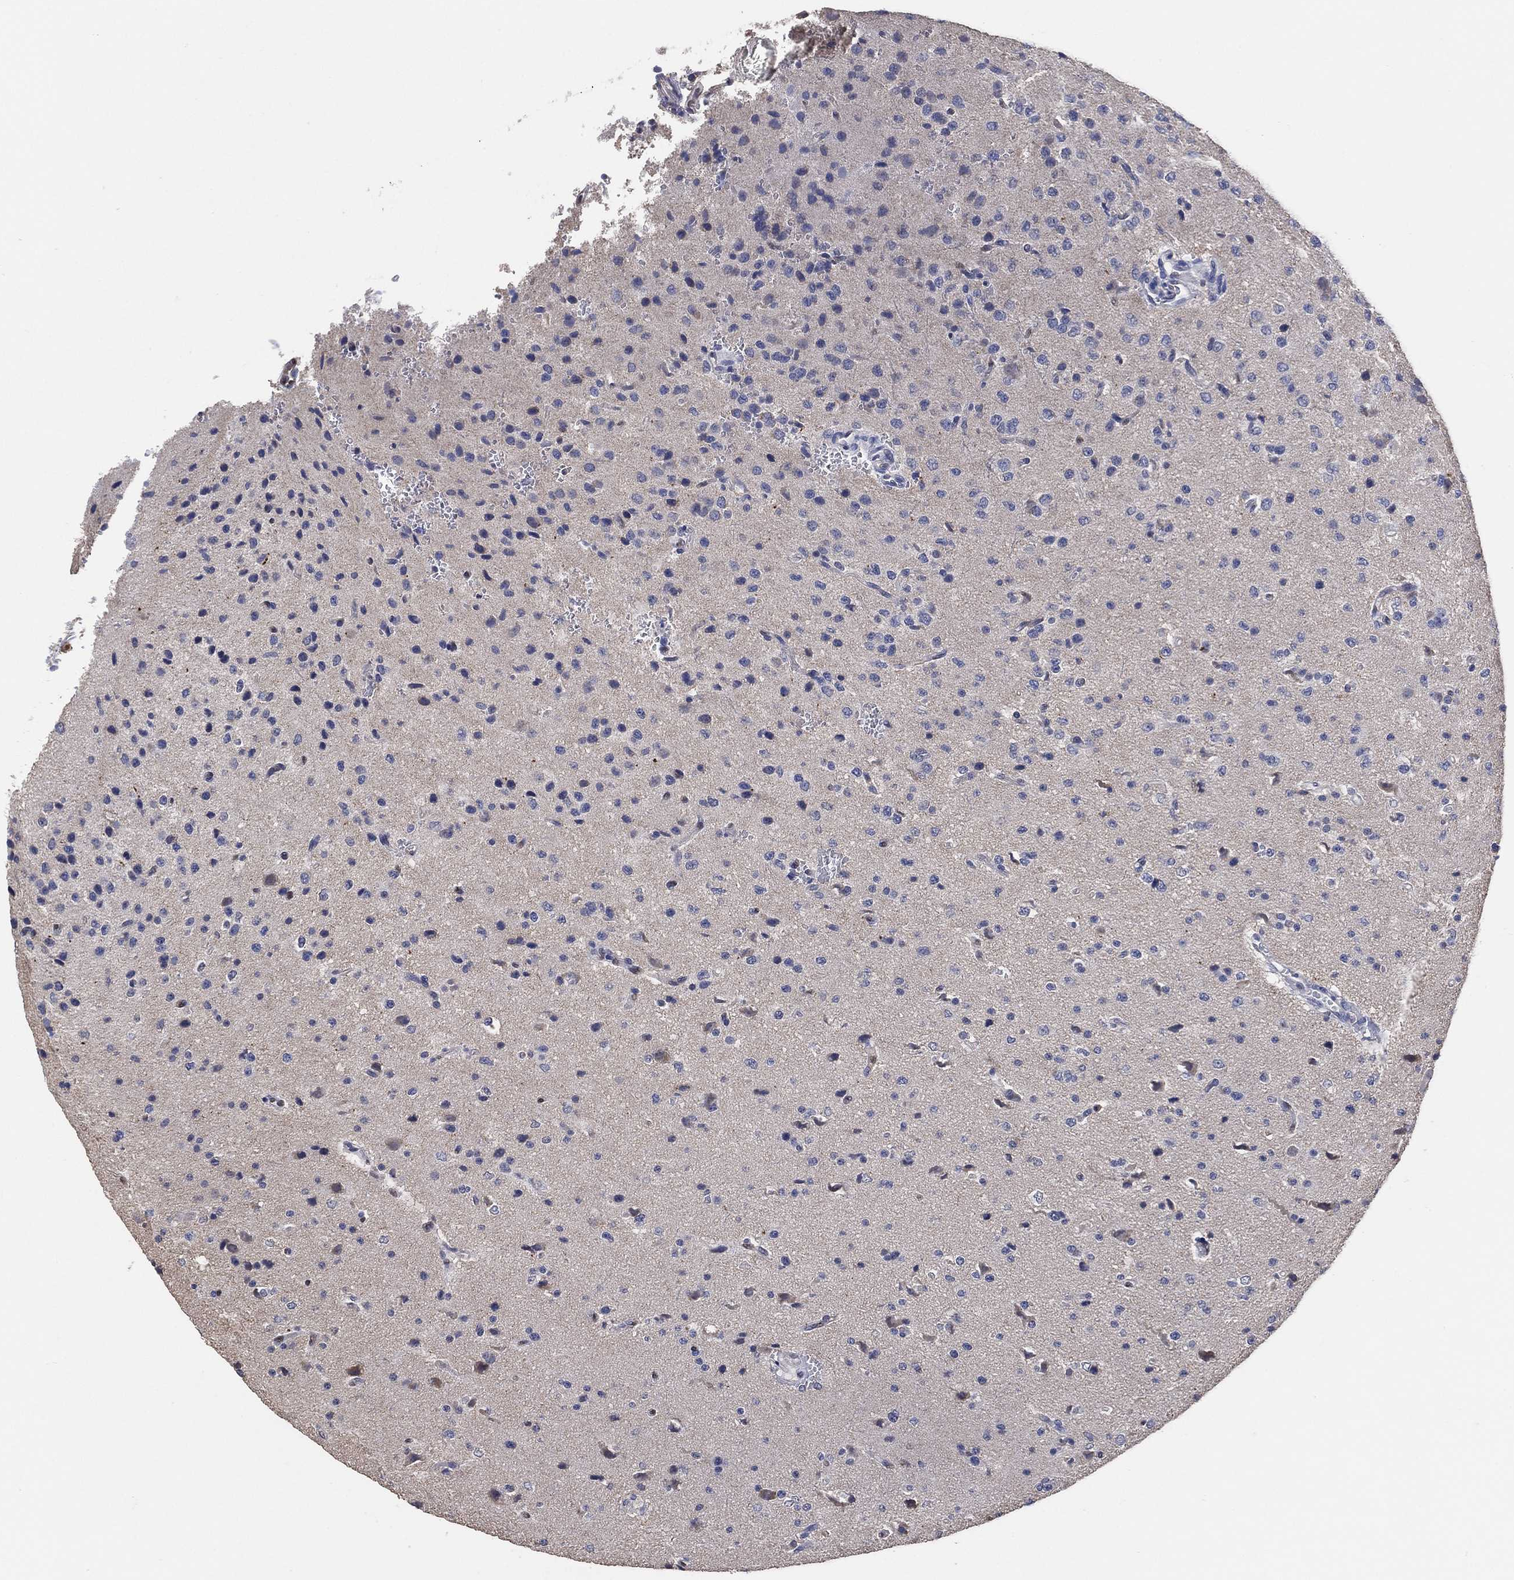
{"staining": {"intensity": "negative", "quantity": "none", "location": "none"}, "tissue": "glioma", "cell_type": "Tumor cells", "image_type": "cancer", "snomed": [{"axis": "morphology", "description": "Glioma, malignant, Low grade"}, {"axis": "topography", "description": "Brain"}], "caption": "IHC photomicrograph of neoplastic tissue: human glioma stained with DAB (3,3'-diaminobenzidine) reveals no significant protein staining in tumor cells. Nuclei are stained in blue.", "gene": "KLK5", "patient": {"sex": "male", "age": 41}}